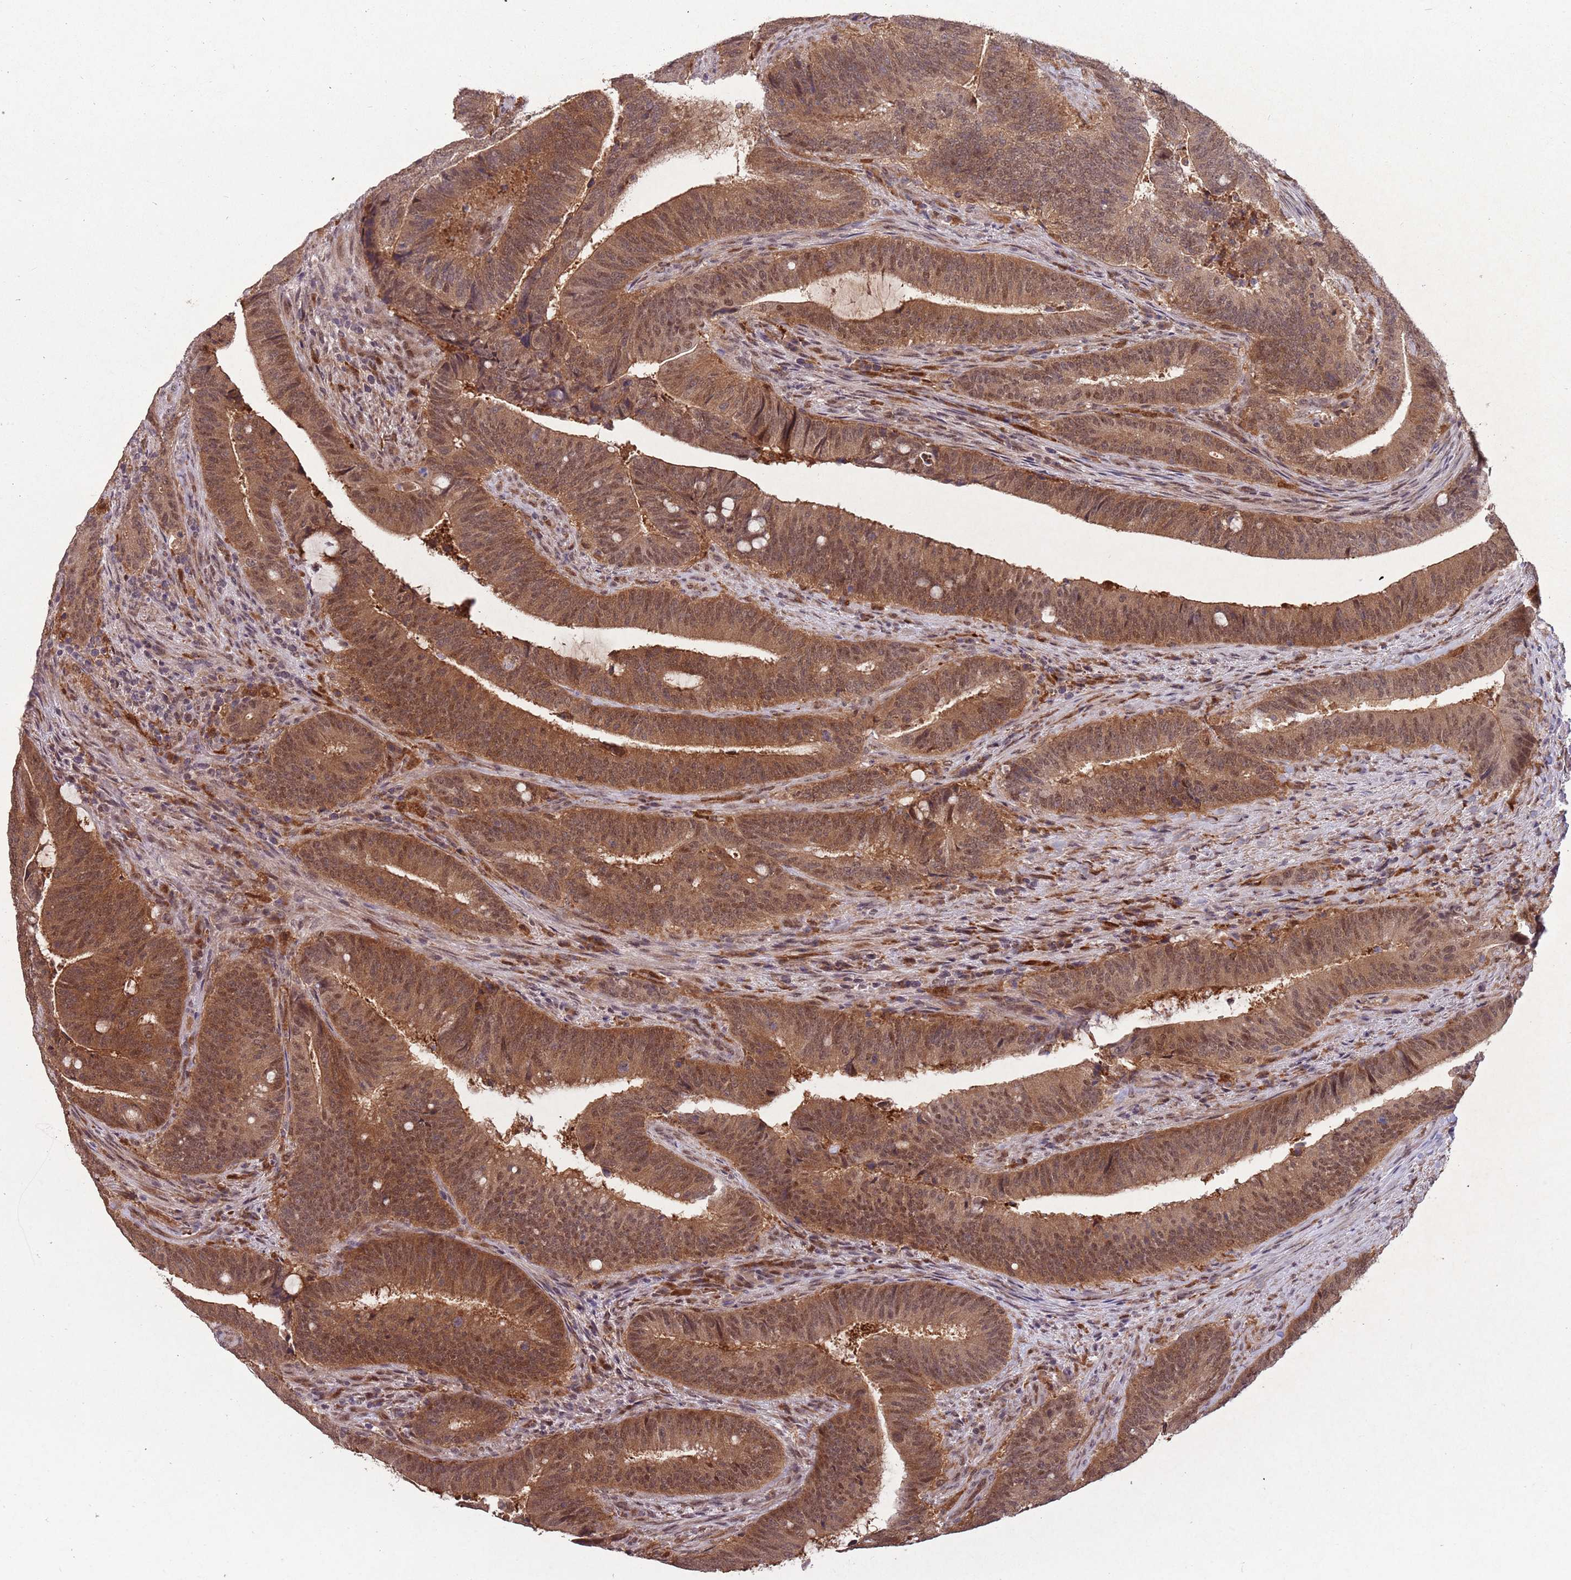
{"staining": {"intensity": "moderate", "quantity": ">75%", "location": "cytoplasmic/membranous,nuclear"}, "tissue": "colorectal cancer", "cell_type": "Tumor cells", "image_type": "cancer", "snomed": [{"axis": "morphology", "description": "Adenocarcinoma, NOS"}, {"axis": "topography", "description": "Colon"}], "caption": "Immunohistochemical staining of human colorectal cancer shows moderate cytoplasmic/membranous and nuclear protein positivity in about >75% of tumor cells. The staining was performed using DAB (3,3'-diaminobenzidine), with brown indicating positive protein expression. Nuclei are stained blue with hematoxylin.", "gene": "ZNF639", "patient": {"sex": "female", "age": 43}}